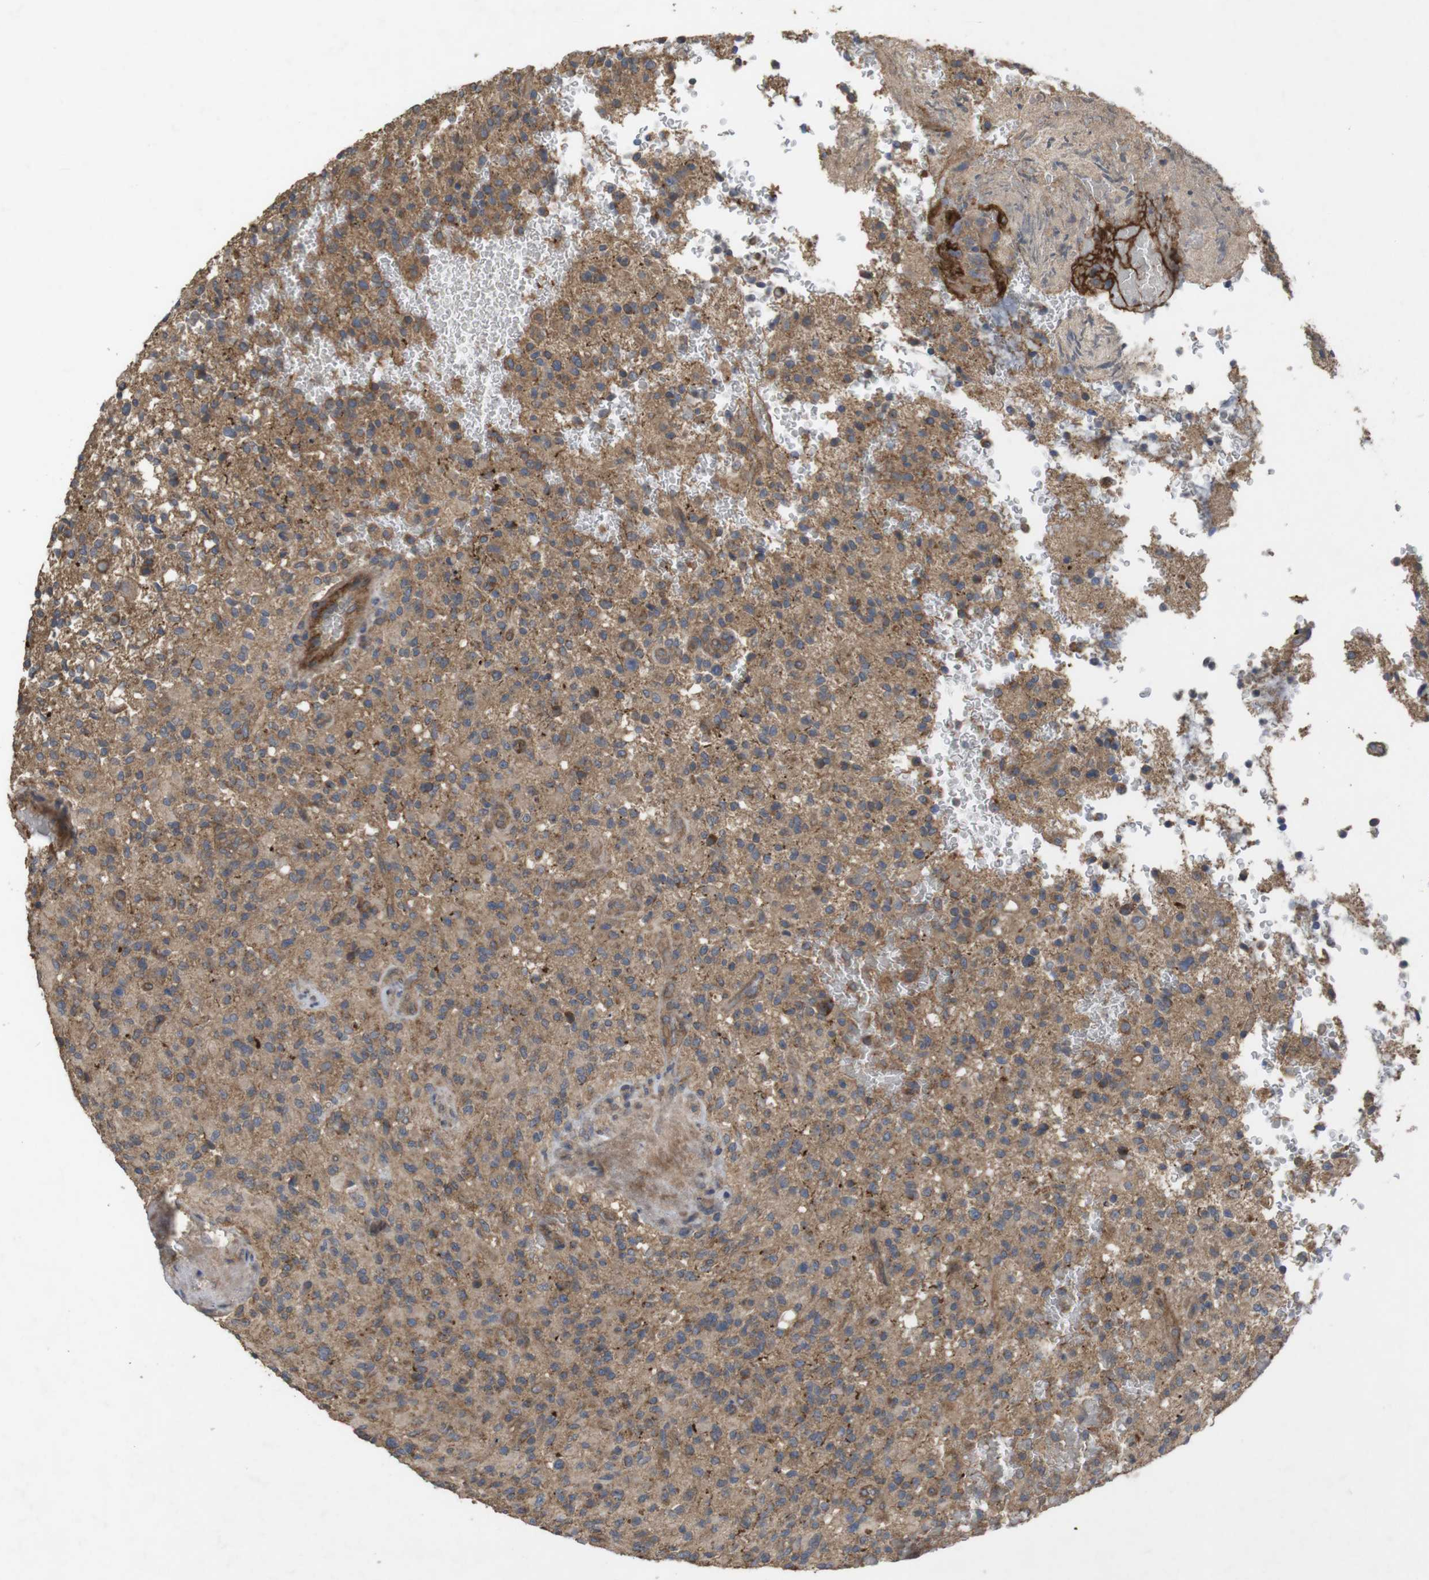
{"staining": {"intensity": "moderate", "quantity": "<25%", "location": "cytoplasmic/membranous"}, "tissue": "glioma", "cell_type": "Tumor cells", "image_type": "cancer", "snomed": [{"axis": "morphology", "description": "Glioma, malignant, High grade"}, {"axis": "topography", "description": "Brain"}], "caption": "A brown stain shows moderate cytoplasmic/membranous staining of a protein in human malignant glioma (high-grade) tumor cells. Ihc stains the protein in brown and the nuclei are stained blue.", "gene": "KCNS3", "patient": {"sex": "male", "age": 71}}